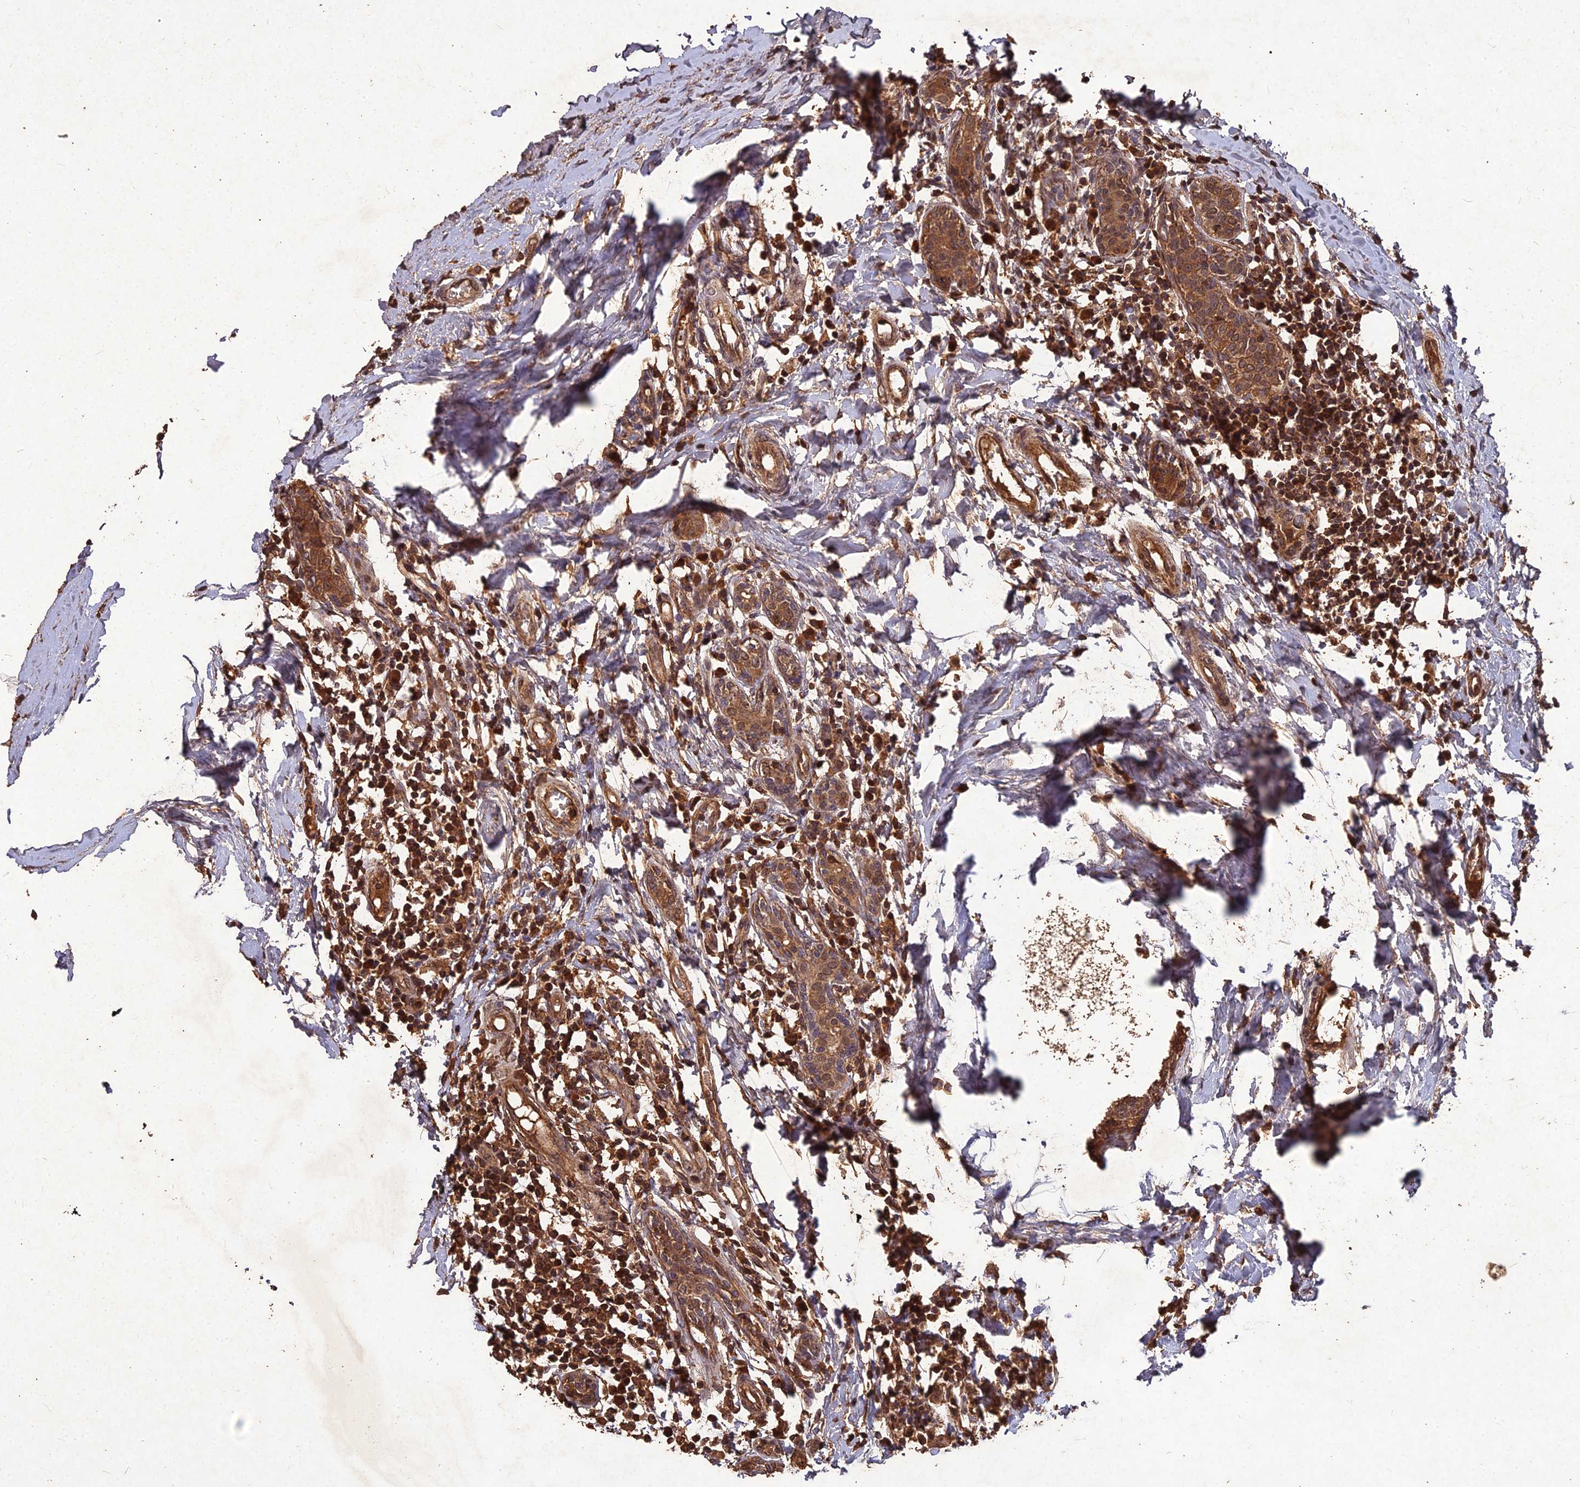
{"staining": {"intensity": "moderate", "quantity": ">75%", "location": "cytoplasmic/membranous,nuclear"}, "tissue": "breast cancer", "cell_type": "Tumor cells", "image_type": "cancer", "snomed": [{"axis": "morphology", "description": "Duct carcinoma"}, {"axis": "topography", "description": "Breast"}], "caption": "DAB (3,3'-diaminobenzidine) immunohistochemical staining of human breast cancer (intraductal carcinoma) displays moderate cytoplasmic/membranous and nuclear protein positivity in about >75% of tumor cells. The staining was performed using DAB (3,3'-diaminobenzidine) to visualize the protein expression in brown, while the nuclei were stained in blue with hematoxylin (Magnification: 20x).", "gene": "SYMPK", "patient": {"sex": "female", "age": 40}}